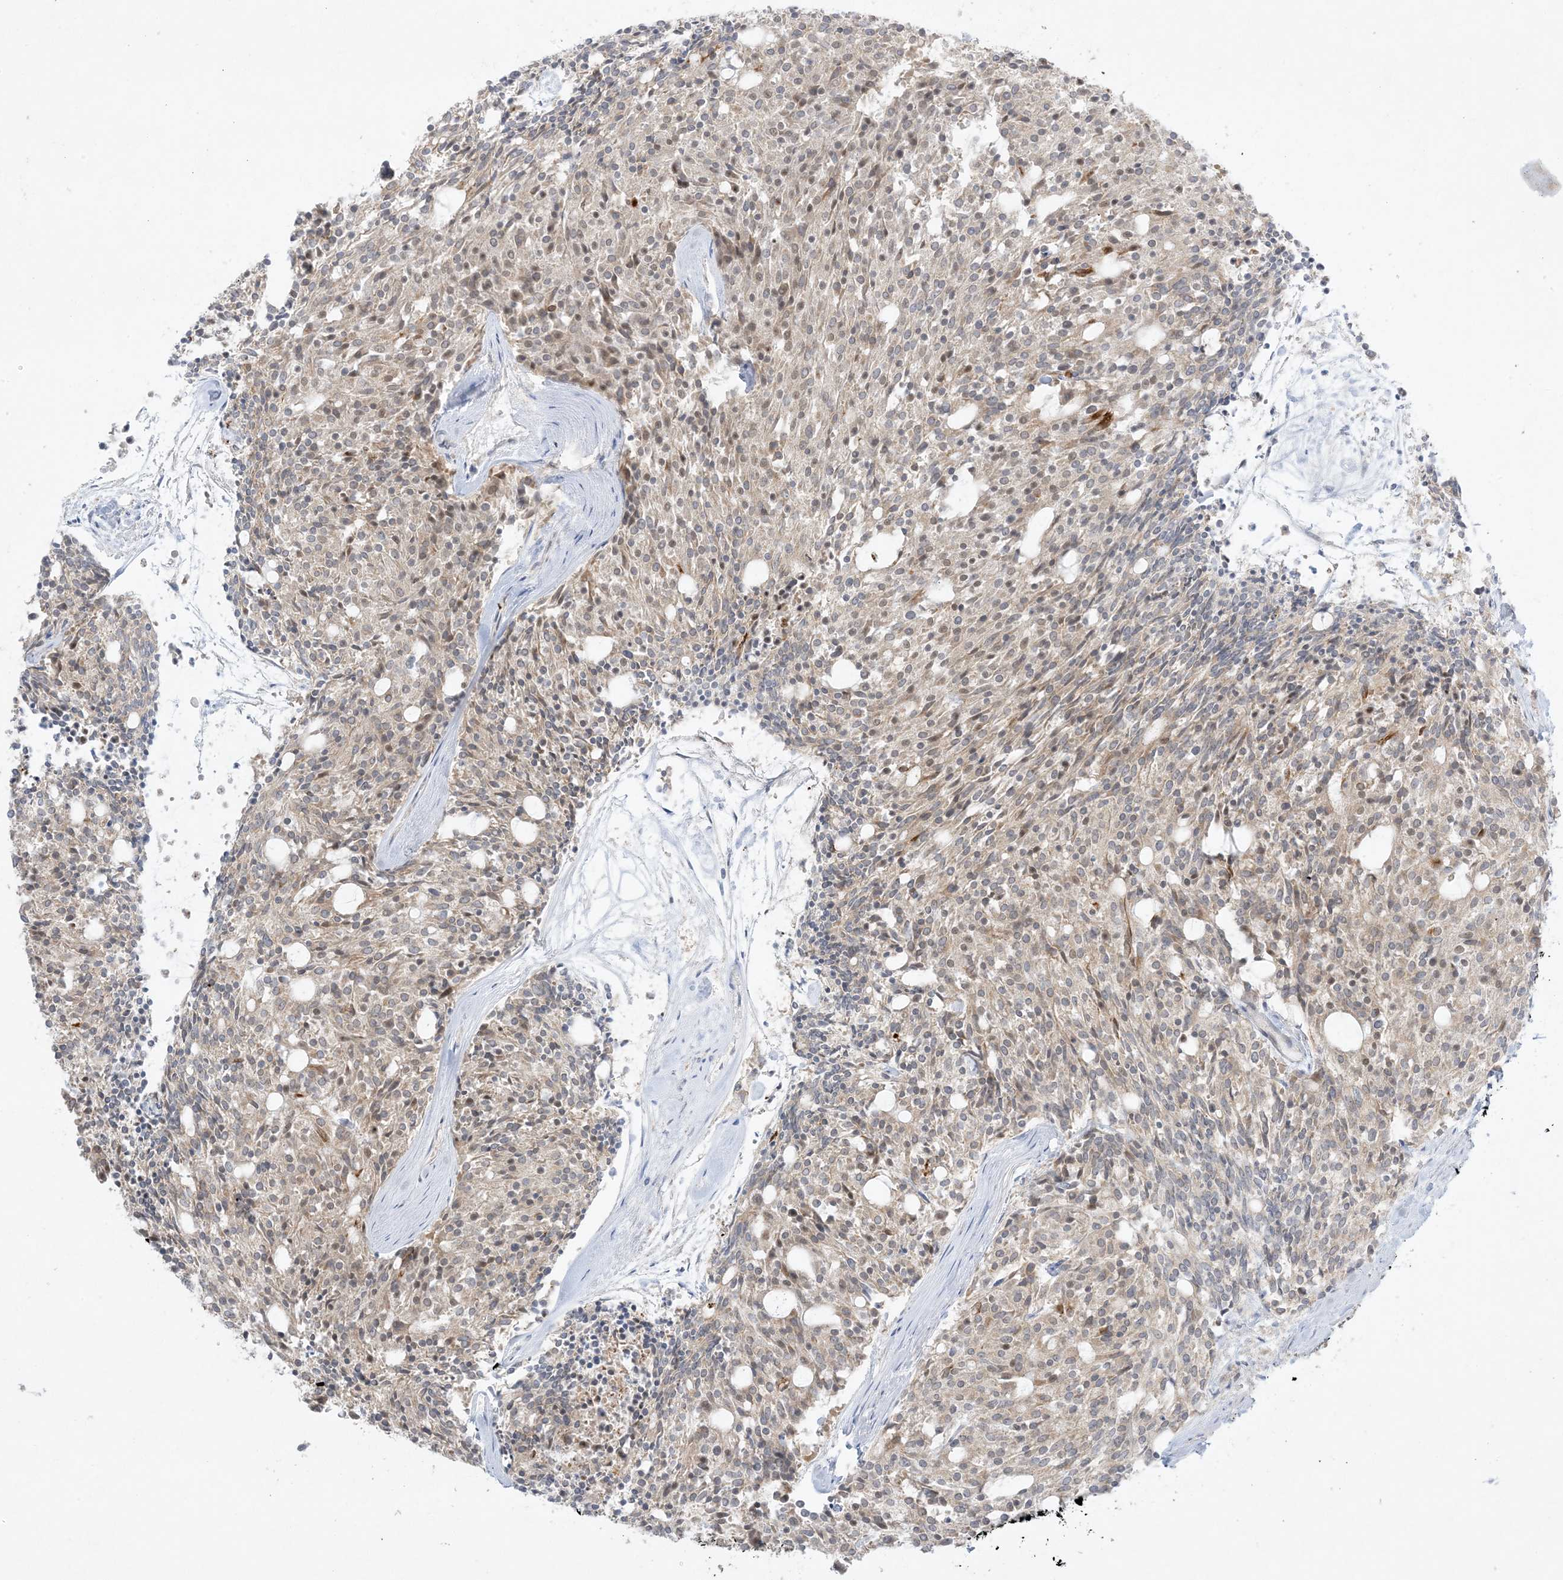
{"staining": {"intensity": "weak", "quantity": "25%-75%", "location": "cytoplasmic/membranous"}, "tissue": "carcinoid", "cell_type": "Tumor cells", "image_type": "cancer", "snomed": [{"axis": "morphology", "description": "Carcinoid, malignant, NOS"}, {"axis": "topography", "description": "Pancreas"}], "caption": "This photomicrograph exhibits immunohistochemistry (IHC) staining of carcinoid, with low weak cytoplasmic/membranous expression in approximately 25%-75% of tumor cells.", "gene": "RPP40", "patient": {"sex": "female", "age": 54}}